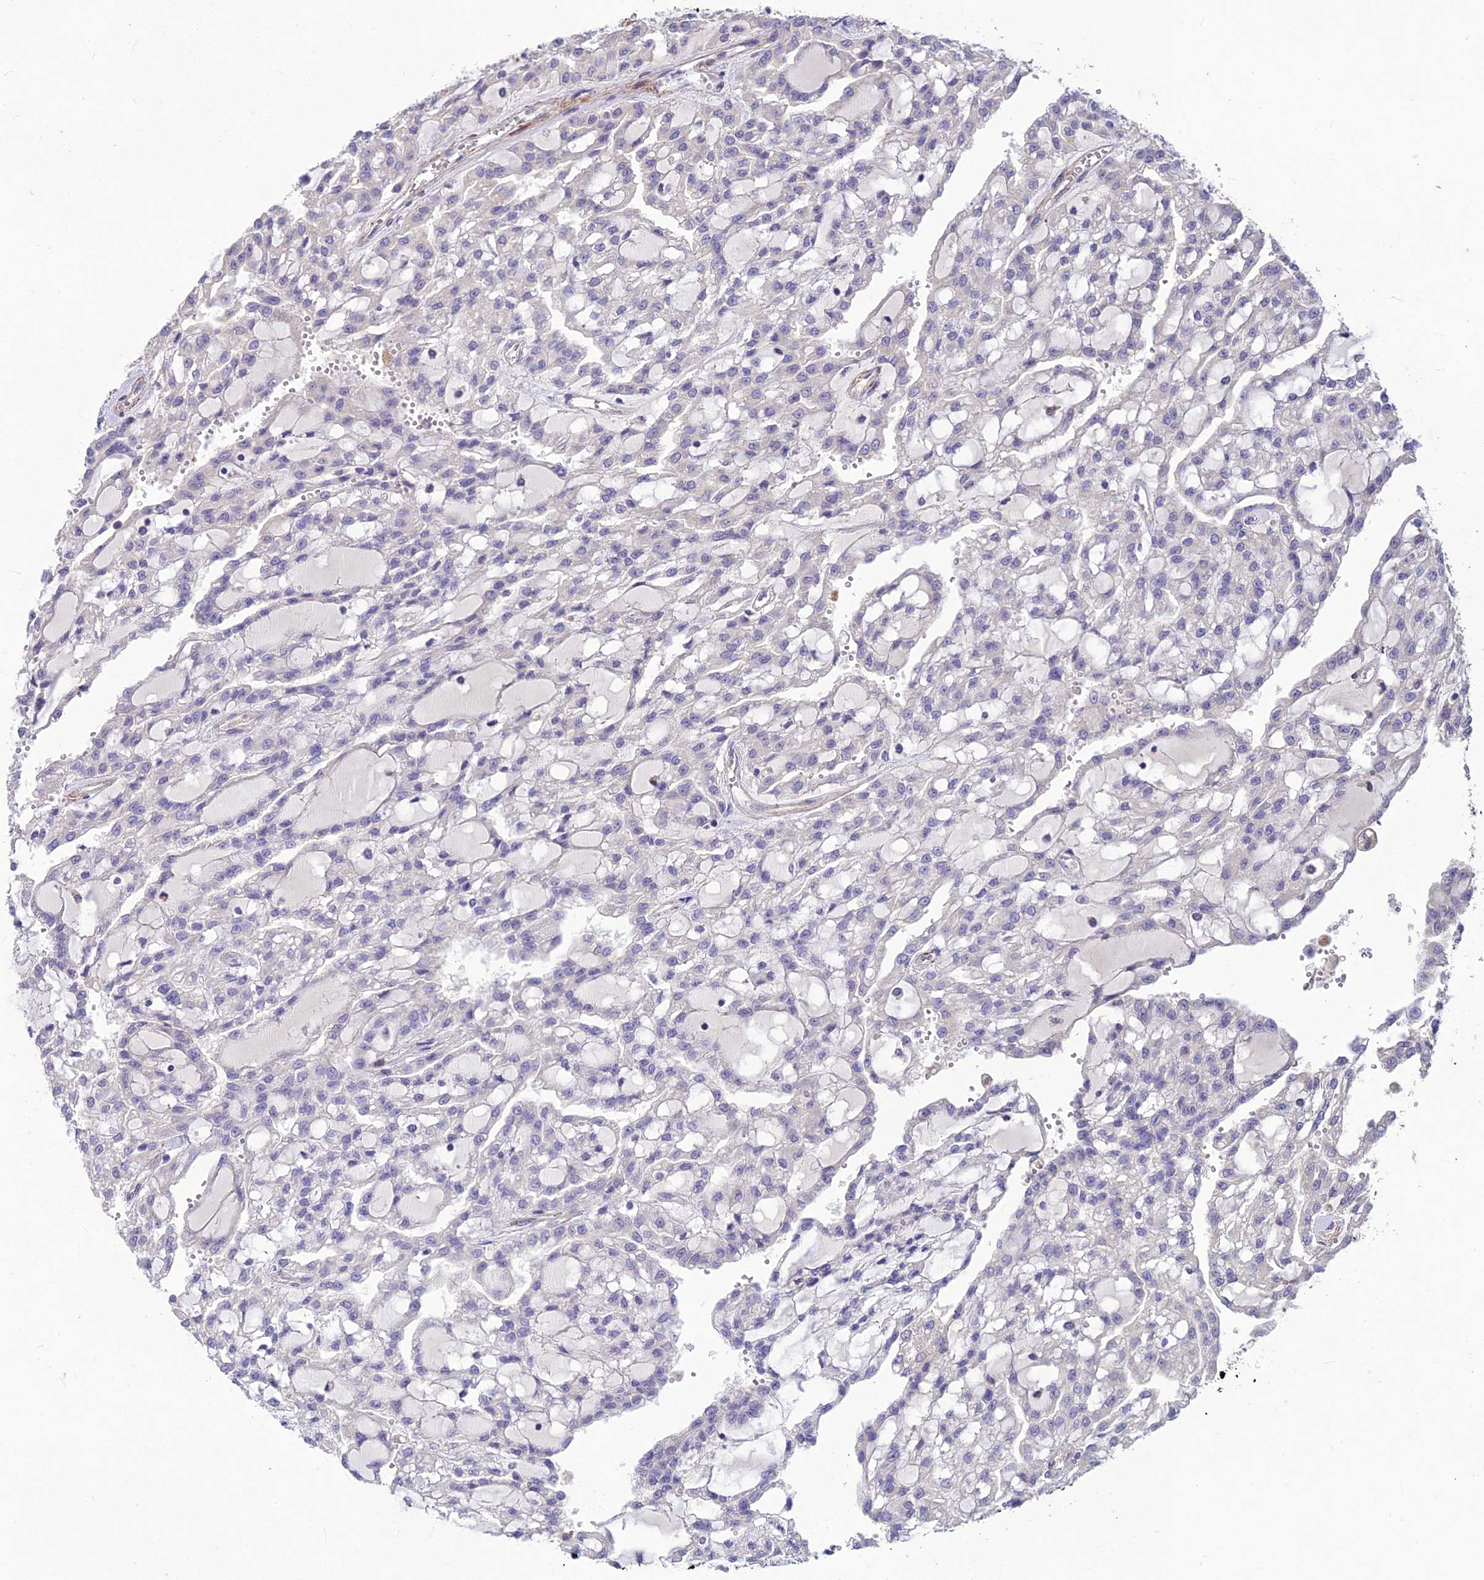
{"staining": {"intensity": "negative", "quantity": "none", "location": "none"}, "tissue": "renal cancer", "cell_type": "Tumor cells", "image_type": "cancer", "snomed": [{"axis": "morphology", "description": "Adenocarcinoma, NOS"}, {"axis": "topography", "description": "Kidney"}], "caption": "Immunohistochemistry (IHC) image of neoplastic tissue: renal cancer (adenocarcinoma) stained with DAB (3,3'-diaminobenzidine) shows no significant protein expression in tumor cells. (DAB (3,3'-diaminobenzidine) immunohistochemistry (IHC) visualized using brightfield microscopy, high magnification).", "gene": "CLUH", "patient": {"sex": "male", "age": 63}}